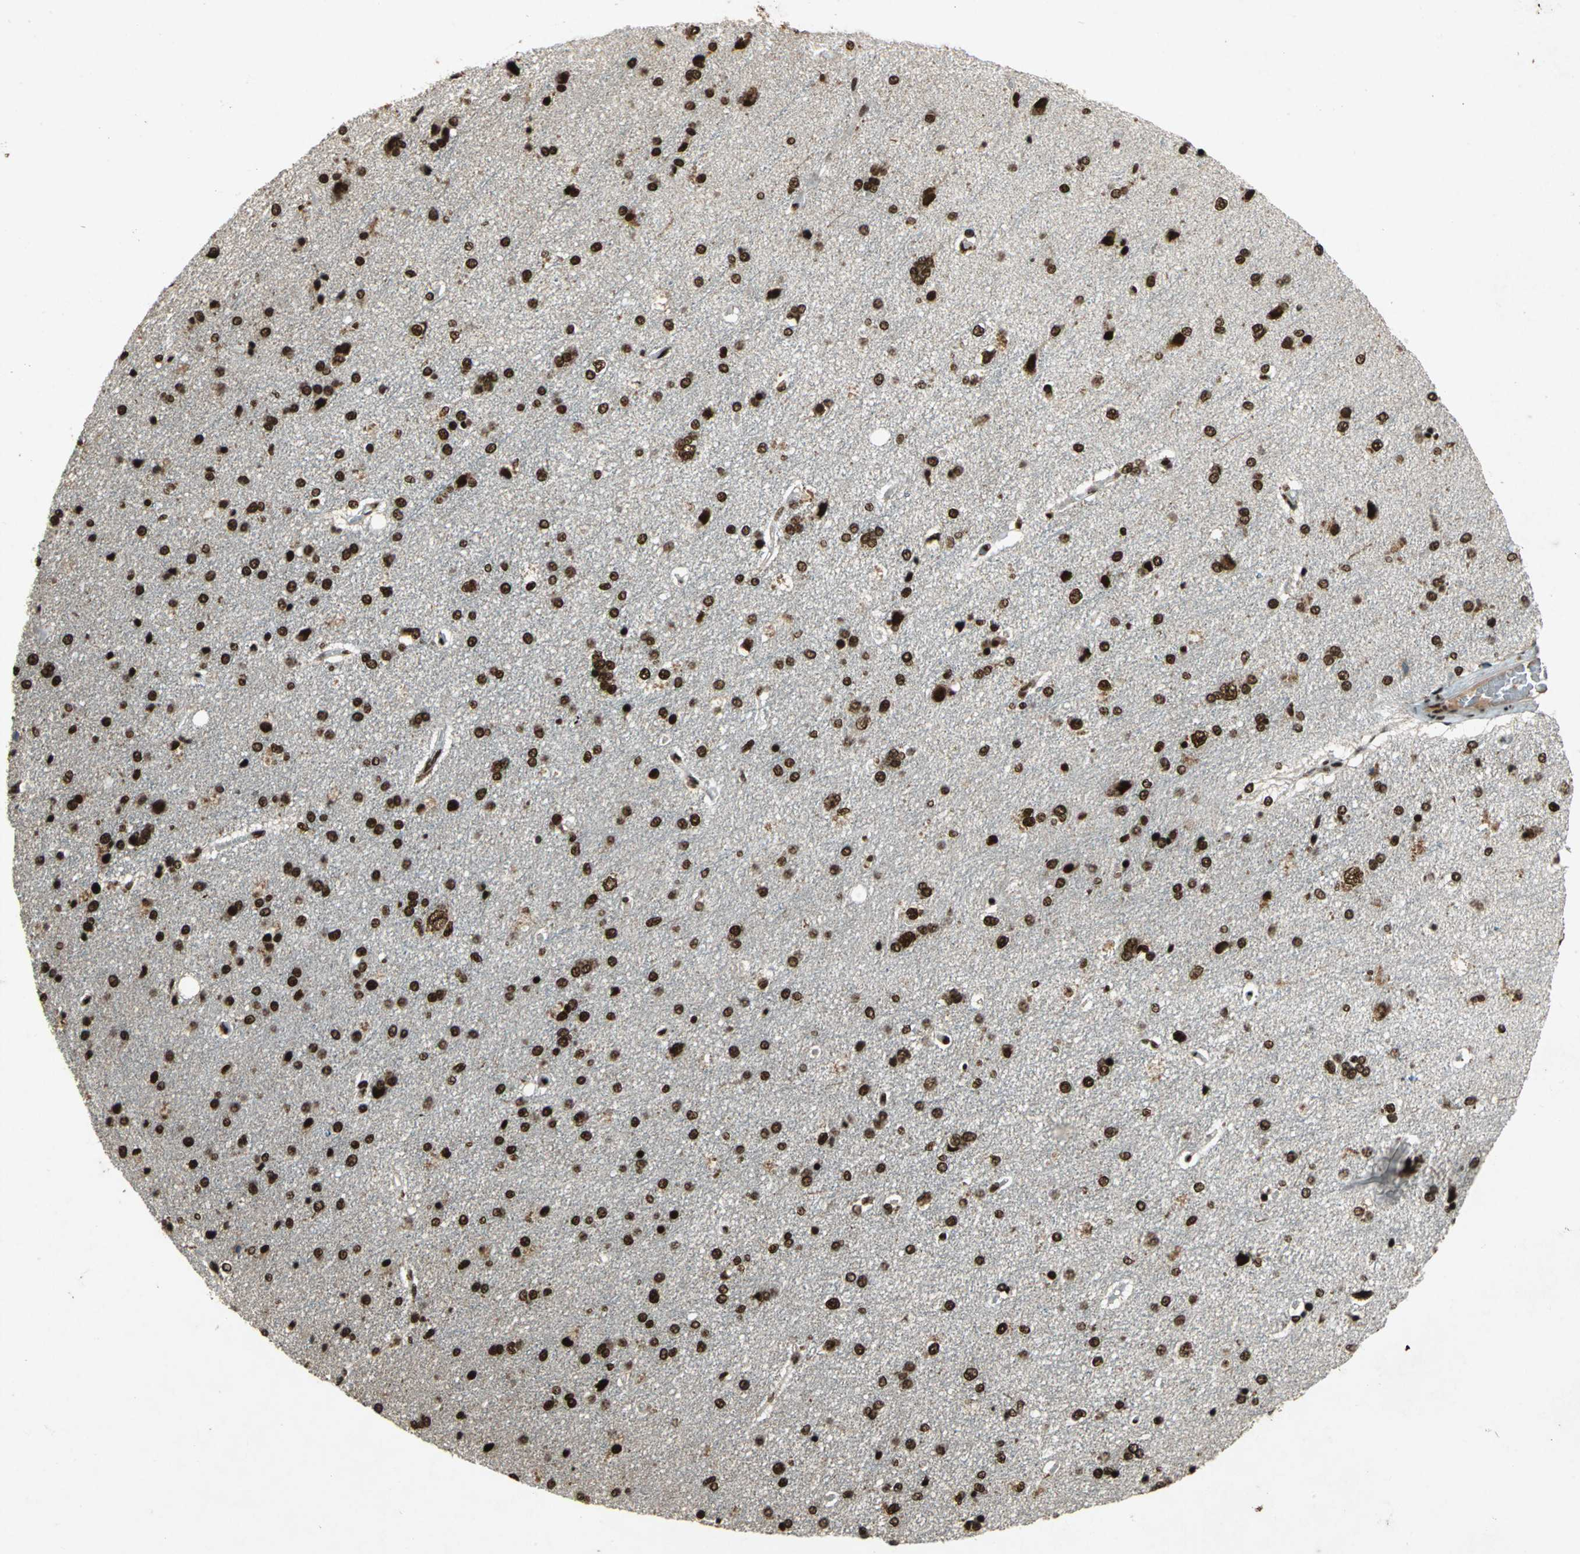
{"staining": {"intensity": "strong", "quantity": ">75%", "location": "nuclear"}, "tissue": "cerebral cortex", "cell_type": "Endothelial cells", "image_type": "normal", "snomed": [{"axis": "morphology", "description": "Normal tissue, NOS"}, {"axis": "topography", "description": "Cerebral cortex"}], "caption": "IHC image of normal cerebral cortex stained for a protein (brown), which displays high levels of strong nuclear expression in about >75% of endothelial cells.", "gene": "MTA2", "patient": {"sex": "male", "age": 62}}